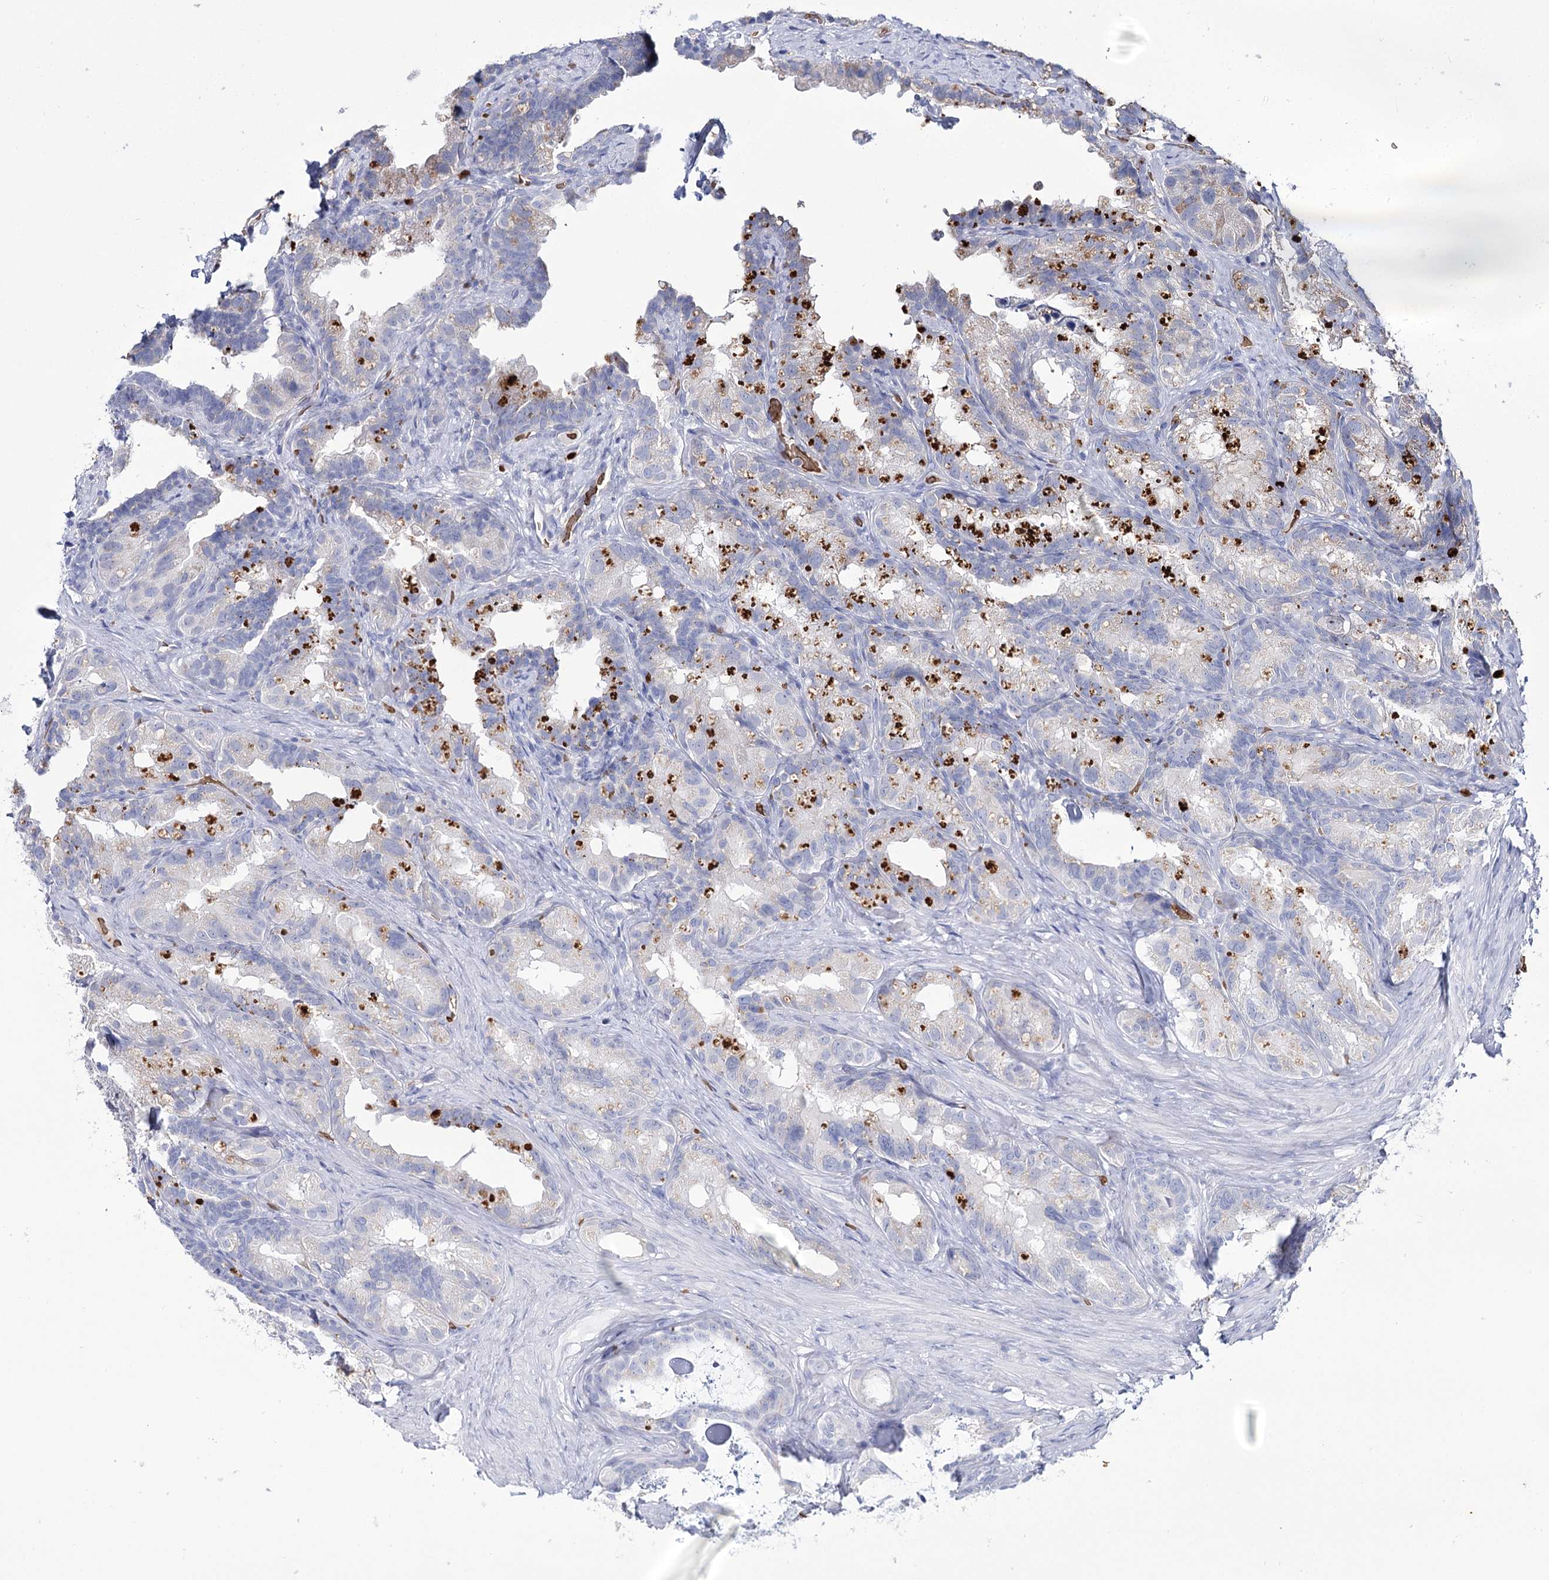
{"staining": {"intensity": "negative", "quantity": "none", "location": "none"}, "tissue": "seminal vesicle", "cell_type": "Glandular cells", "image_type": "normal", "snomed": [{"axis": "morphology", "description": "Normal tissue, NOS"}, {"axis": "topography", "description": "Seminal veicle"}], "caption": "Image shows no significant protein positivity in glandular cells of benign seminal vesicle. (Immunohistochemistry (ihc), brightfield microscopy, high magnification).", "gene": "GBF1", "patient": {"sex": "male", "age": 60}}